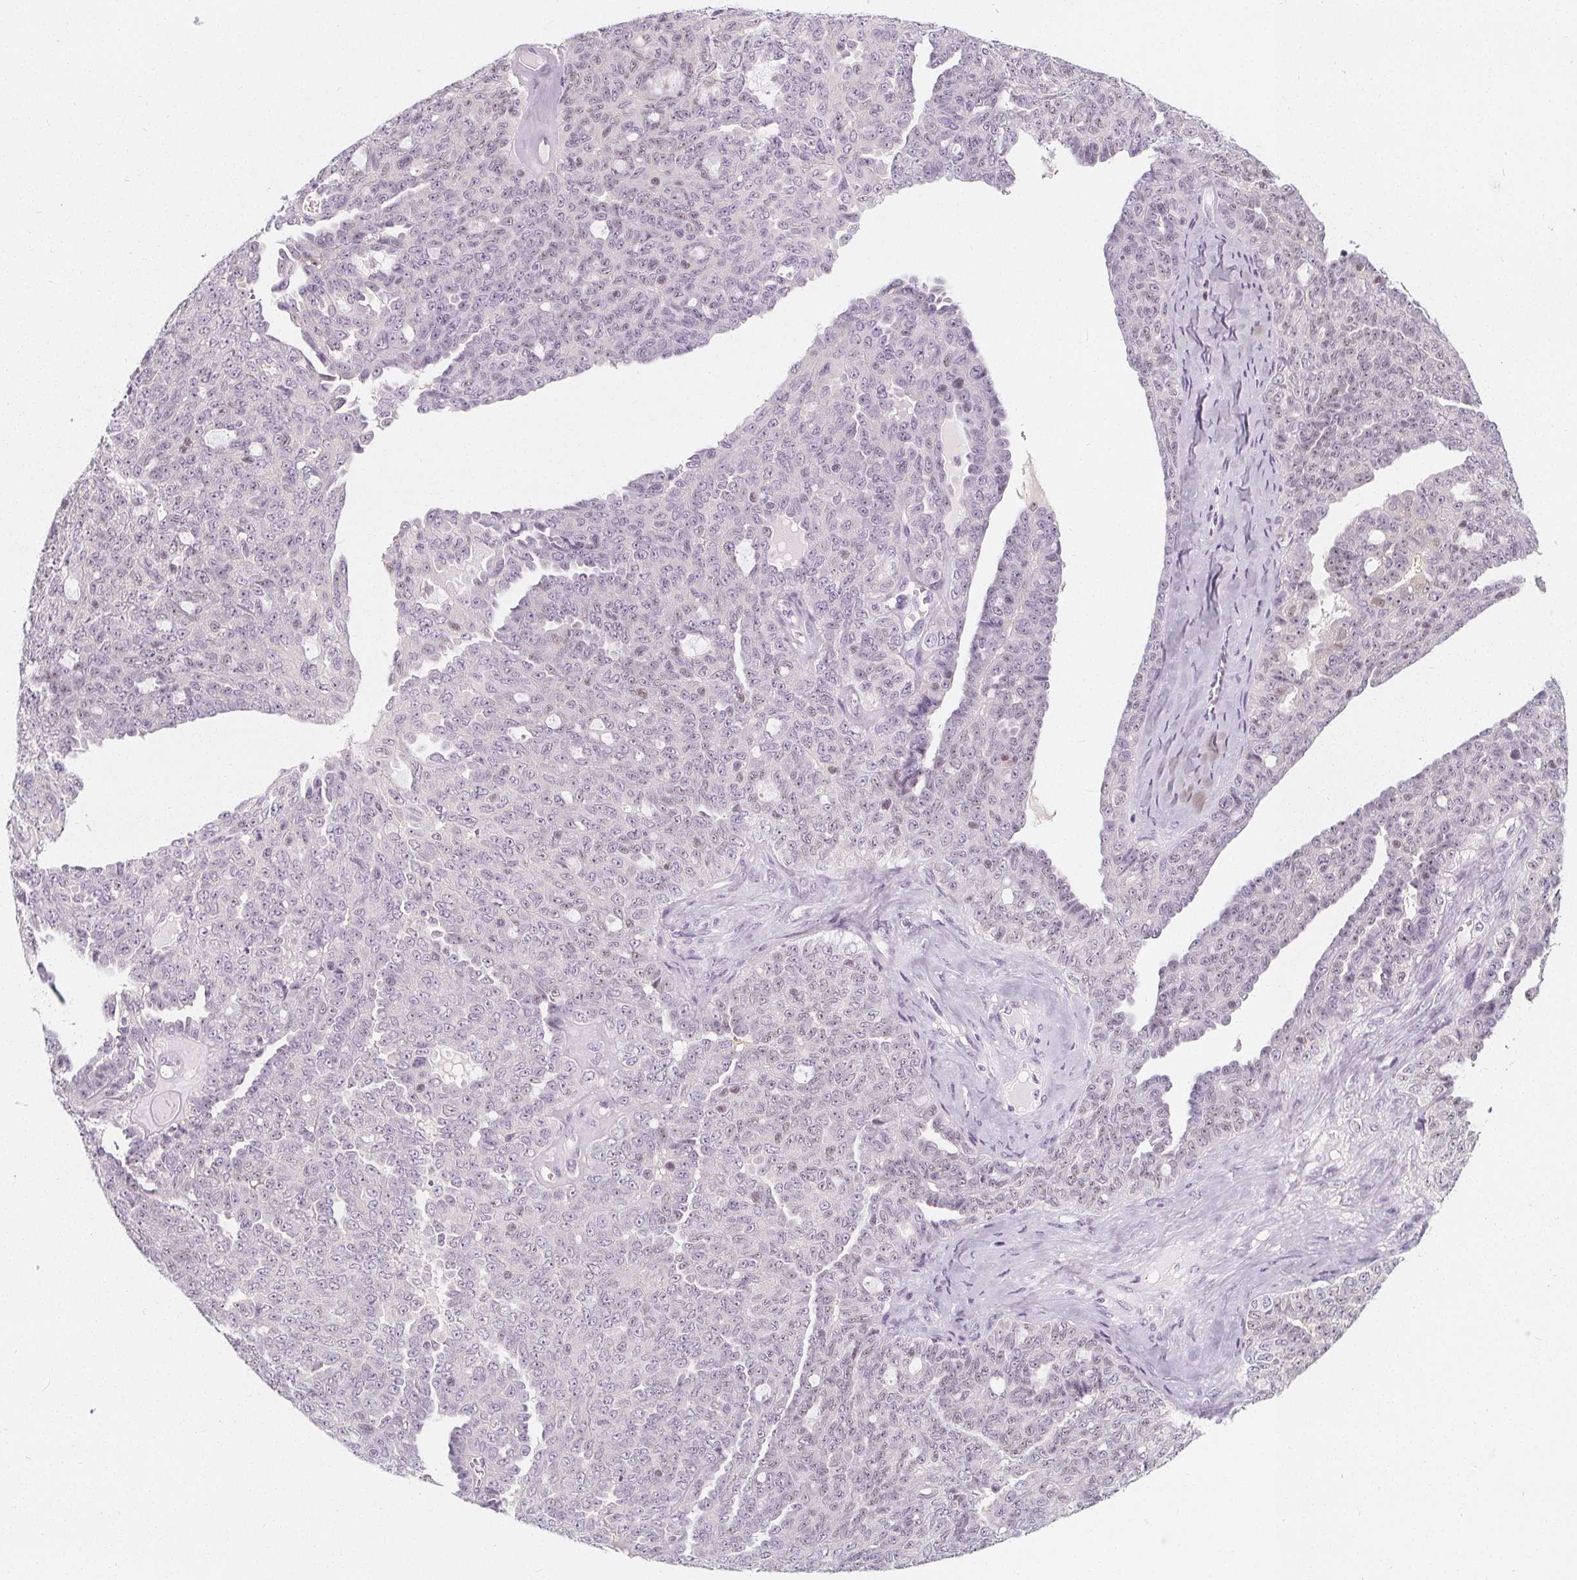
{"staining": {"intensity": "negative", "quantity": "none", "location": "none"}, "tissue": "ovarian cancer", "cell_type": "Tumor cells", "image_type": "cancer", "snomed": [{"axis": "morphology", "description": "Cystadenocarcinoma, serous, NOS"}, {"axis": "topography", "description": "Ovary"}], "caption": "The IHC image has no significant staining in tumor cells of ovarian serous cystadenocarcinoma tissue.", "gene": "UGP2", "patient": {"sex": "female", "age": 71}}